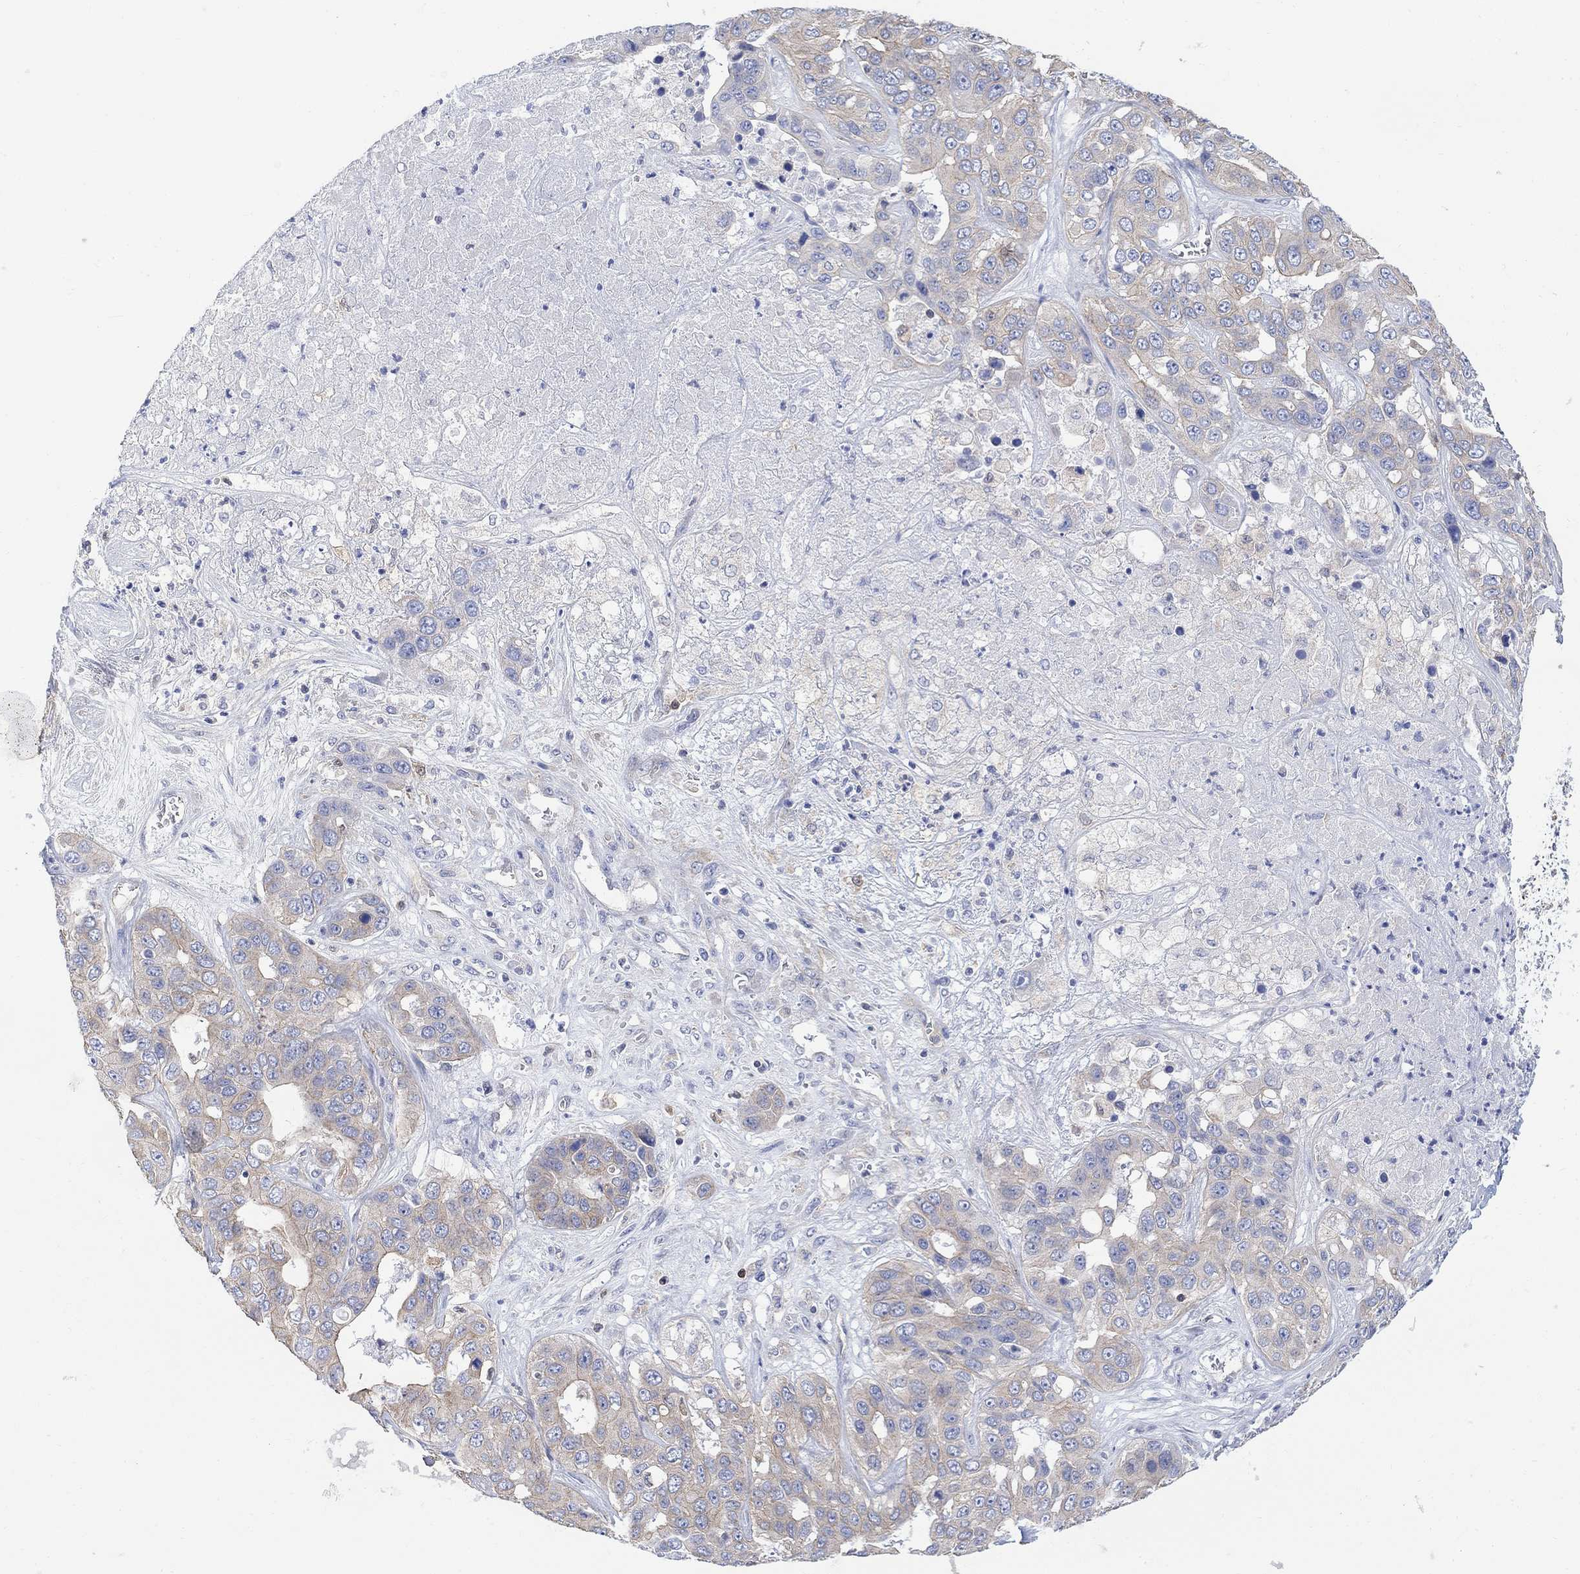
{"staining": {"intensity": "moderate", "quantity": "25%-75%", "location": "cytoplasmic/membranous"}, "tissue": "liver cancer", "cell_type": "Tumor cells", "image_type": "cancer", "snomed": [{"axis": "morphology", "description": "Cholangiocarcinoma"}, {"axis": "topography", "description": "Liver"}], "caption": "A brown stain labels moderate cytoplasmic/membranous expression of a protein in human liver cholangiocarcinoma tumor cells.", "gene": "GBP5", "patient": {"sex": "female", "age": 52}}